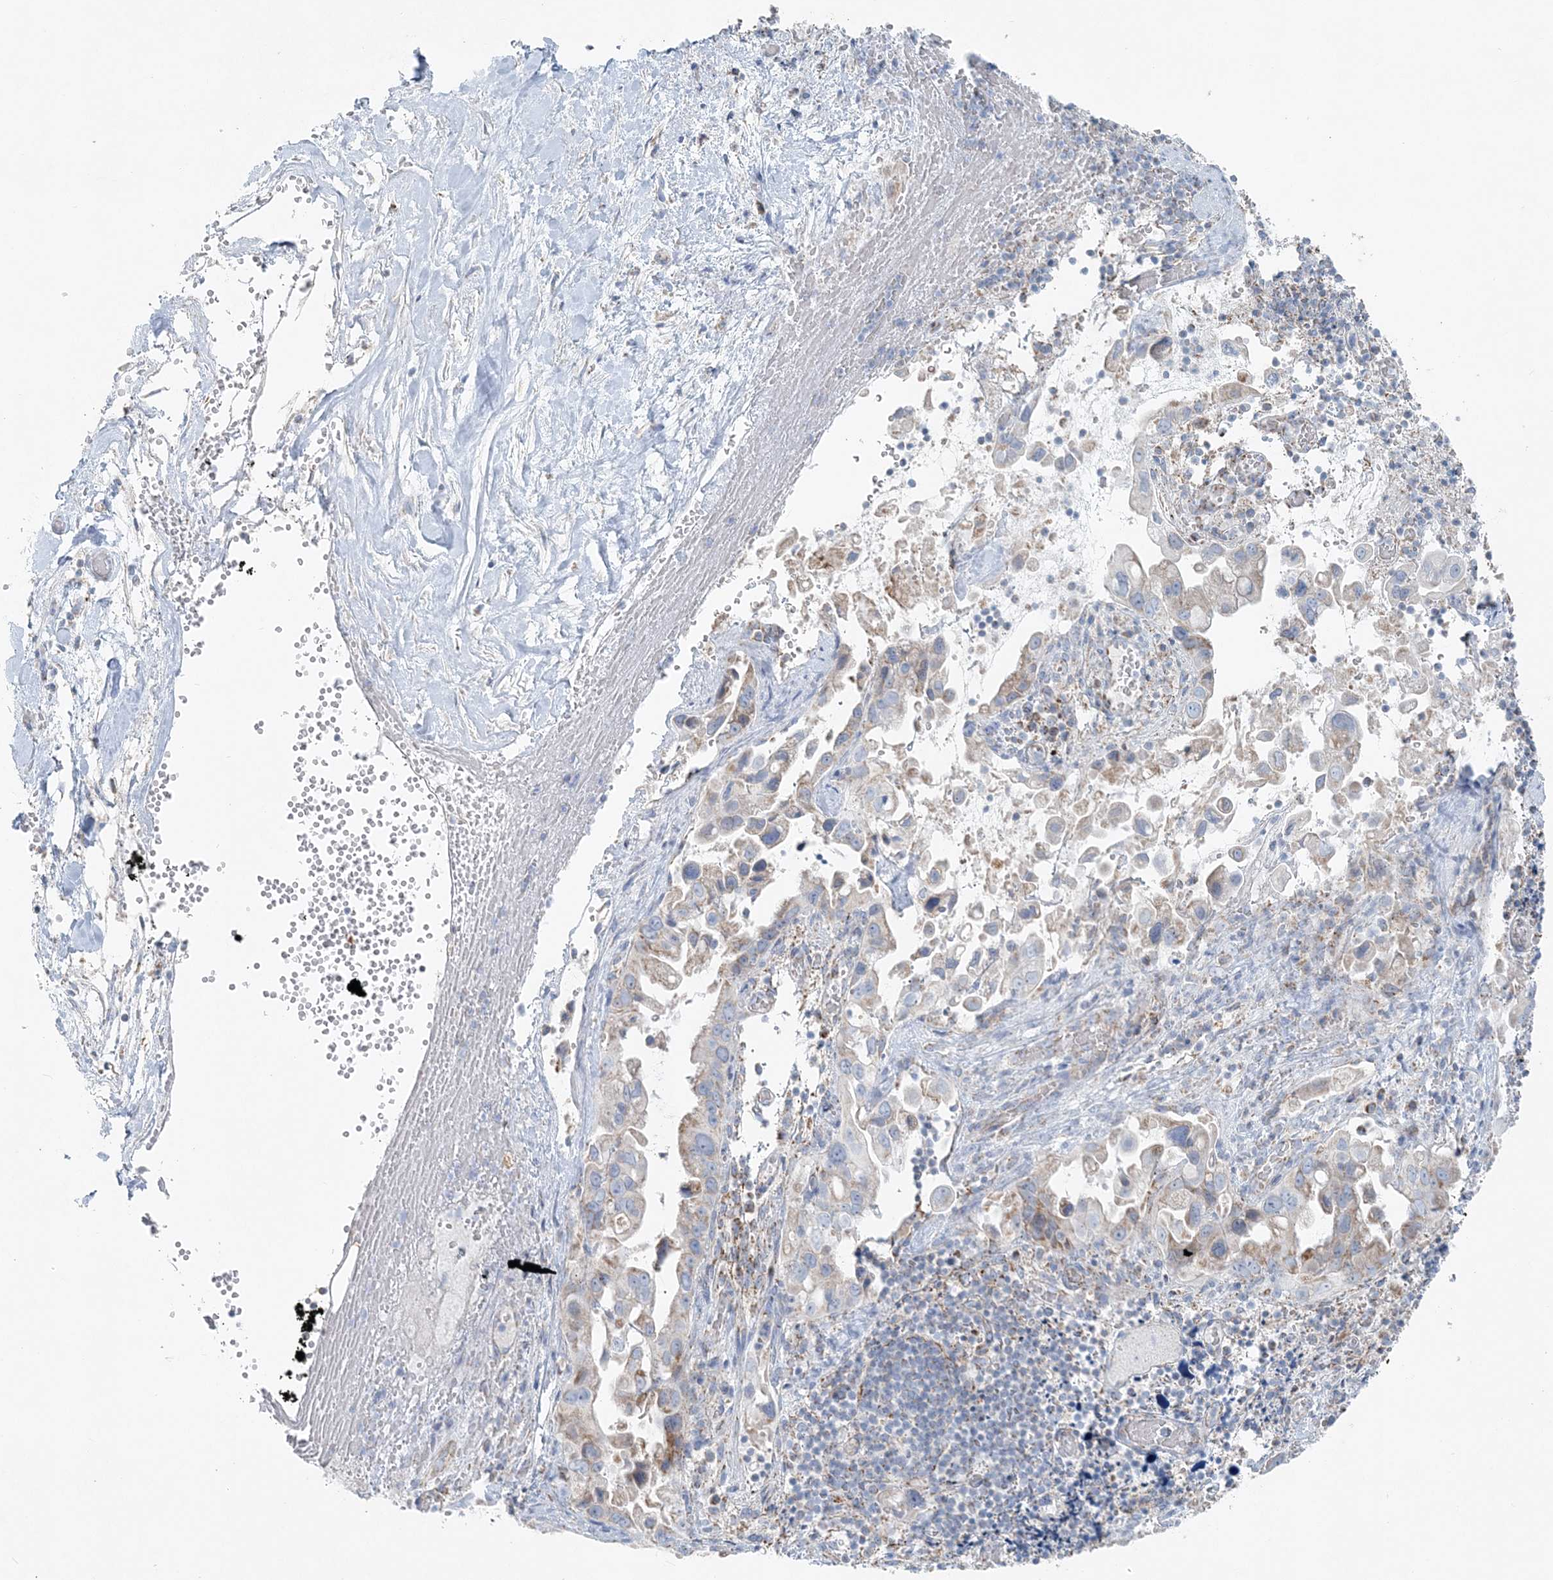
{"staining": {"intensity": "weak", "quantity": "<25%", "location": "cytoplasmic/membranous"}, "tissue": "pancreatic cancer", "cell_type": "Tumor cells", "image_type": "cancer", "snomed": [{"axis": "morphology", "description": "Inflammation, NOS"}, {"axis": "morphology", "description": "Adenocarcinoma, NOS"}, {"axis": "topography", "description": "Pancreas"}], "caption": "DAB immunohistochemical staining of pancreatic adenocarcinoma demonstrates no significant expression in tumor cells.", "gene": "PCCB", "patient": {"sex": "female", "age": 56}}